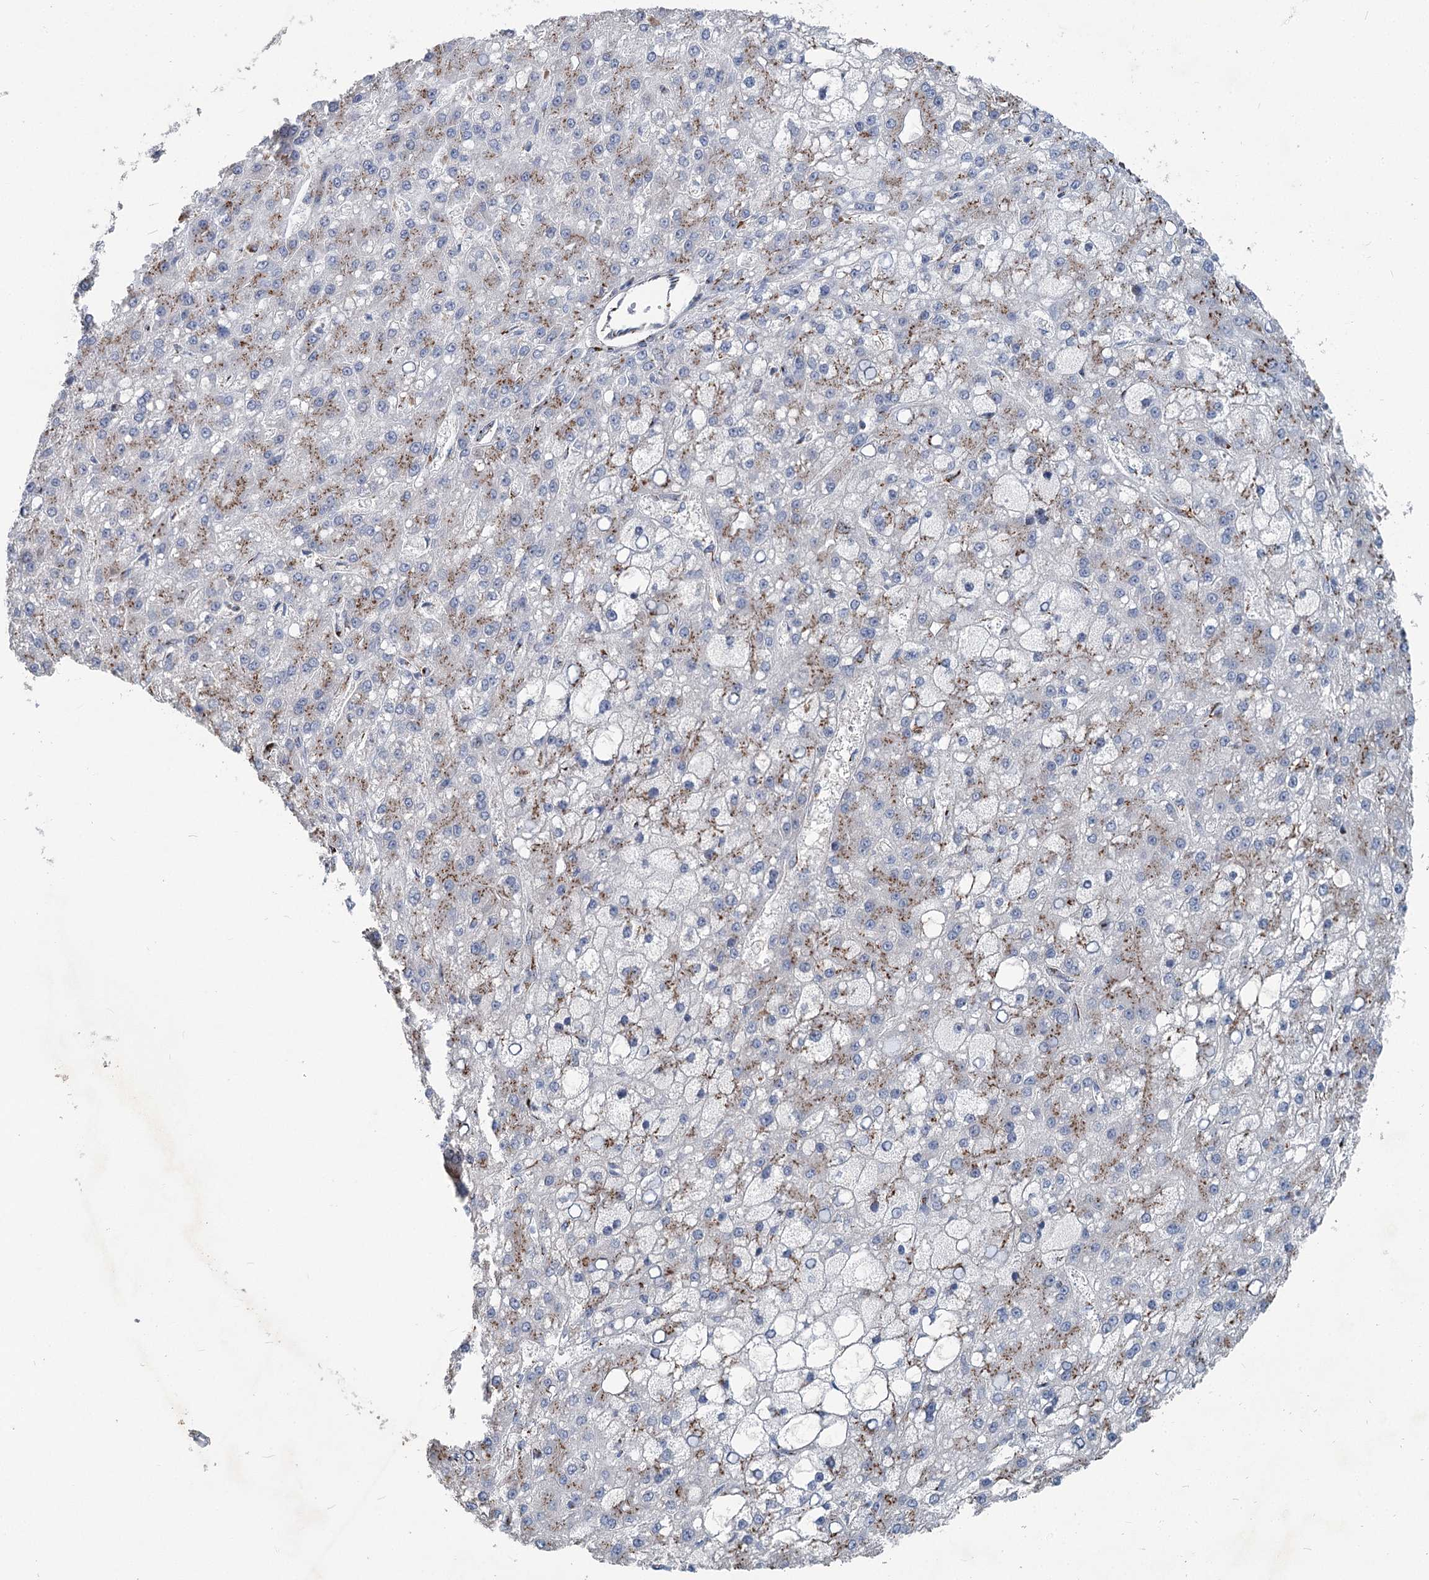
{"staining": {"intensity": "moderate", "quantity": "25%-75%", "location": "cytoplasmic/membranous"}, "tissue": "liver cancer", "cell_type": "Tumor cells", "image_type": "cancer", "snomed": [{"axis": "morphology", "description": "Carcinoma, Hepatocellular, NOS"}, {"axis": "topography", "description": "Liver"}], "caption": "A high-resolution image shows IHC staining of liver hepatocellular carcinoma, which displays moderate cytoplasmic/membranous expression in approximately 25%-75% of tumor cells.", "gene": "ITIH5", "patient": {"sex": "male", "age": 67}}